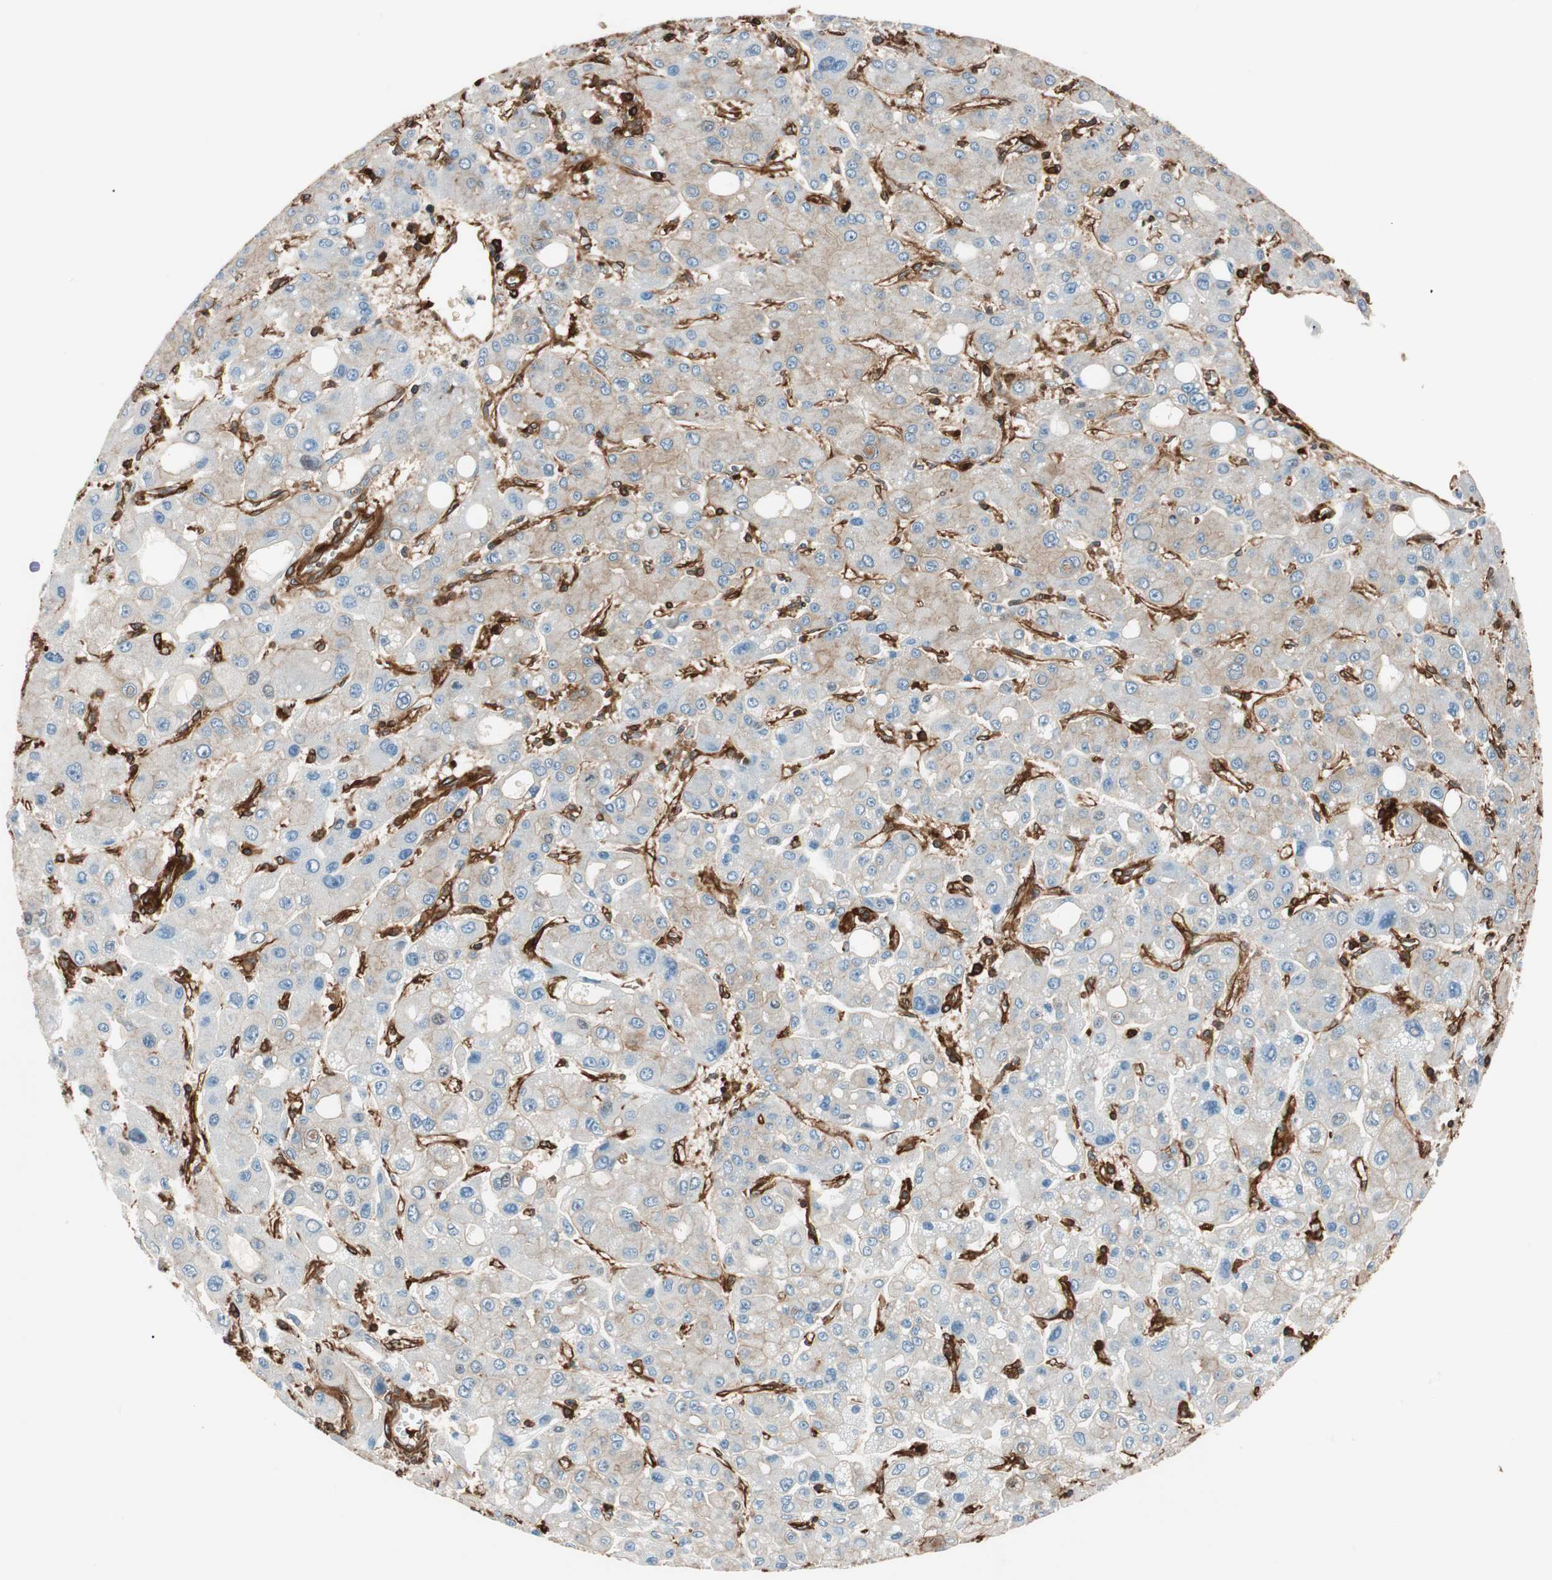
{"staining": {"intensity": "weak", "quantity": ">75%", "location": "cytoplasmic/membranous"}, "tissue": "liver cancer", "cell_type": "Tumor cells", "image_type": "cancer", "snomed": [{"axis": "morphology", "description": "Carcinoma, Hepatocellular, NOS"}, {"axis": "topography", "description": "Liver"}], "caption": "Tumor cells show low levels of weak cytoplasmic/membranous positivity in about >75% of cells in human hepatocellular carcinoma (liver).", "gene": "VASP", "patient": {"sex": "male", "age": 55}}